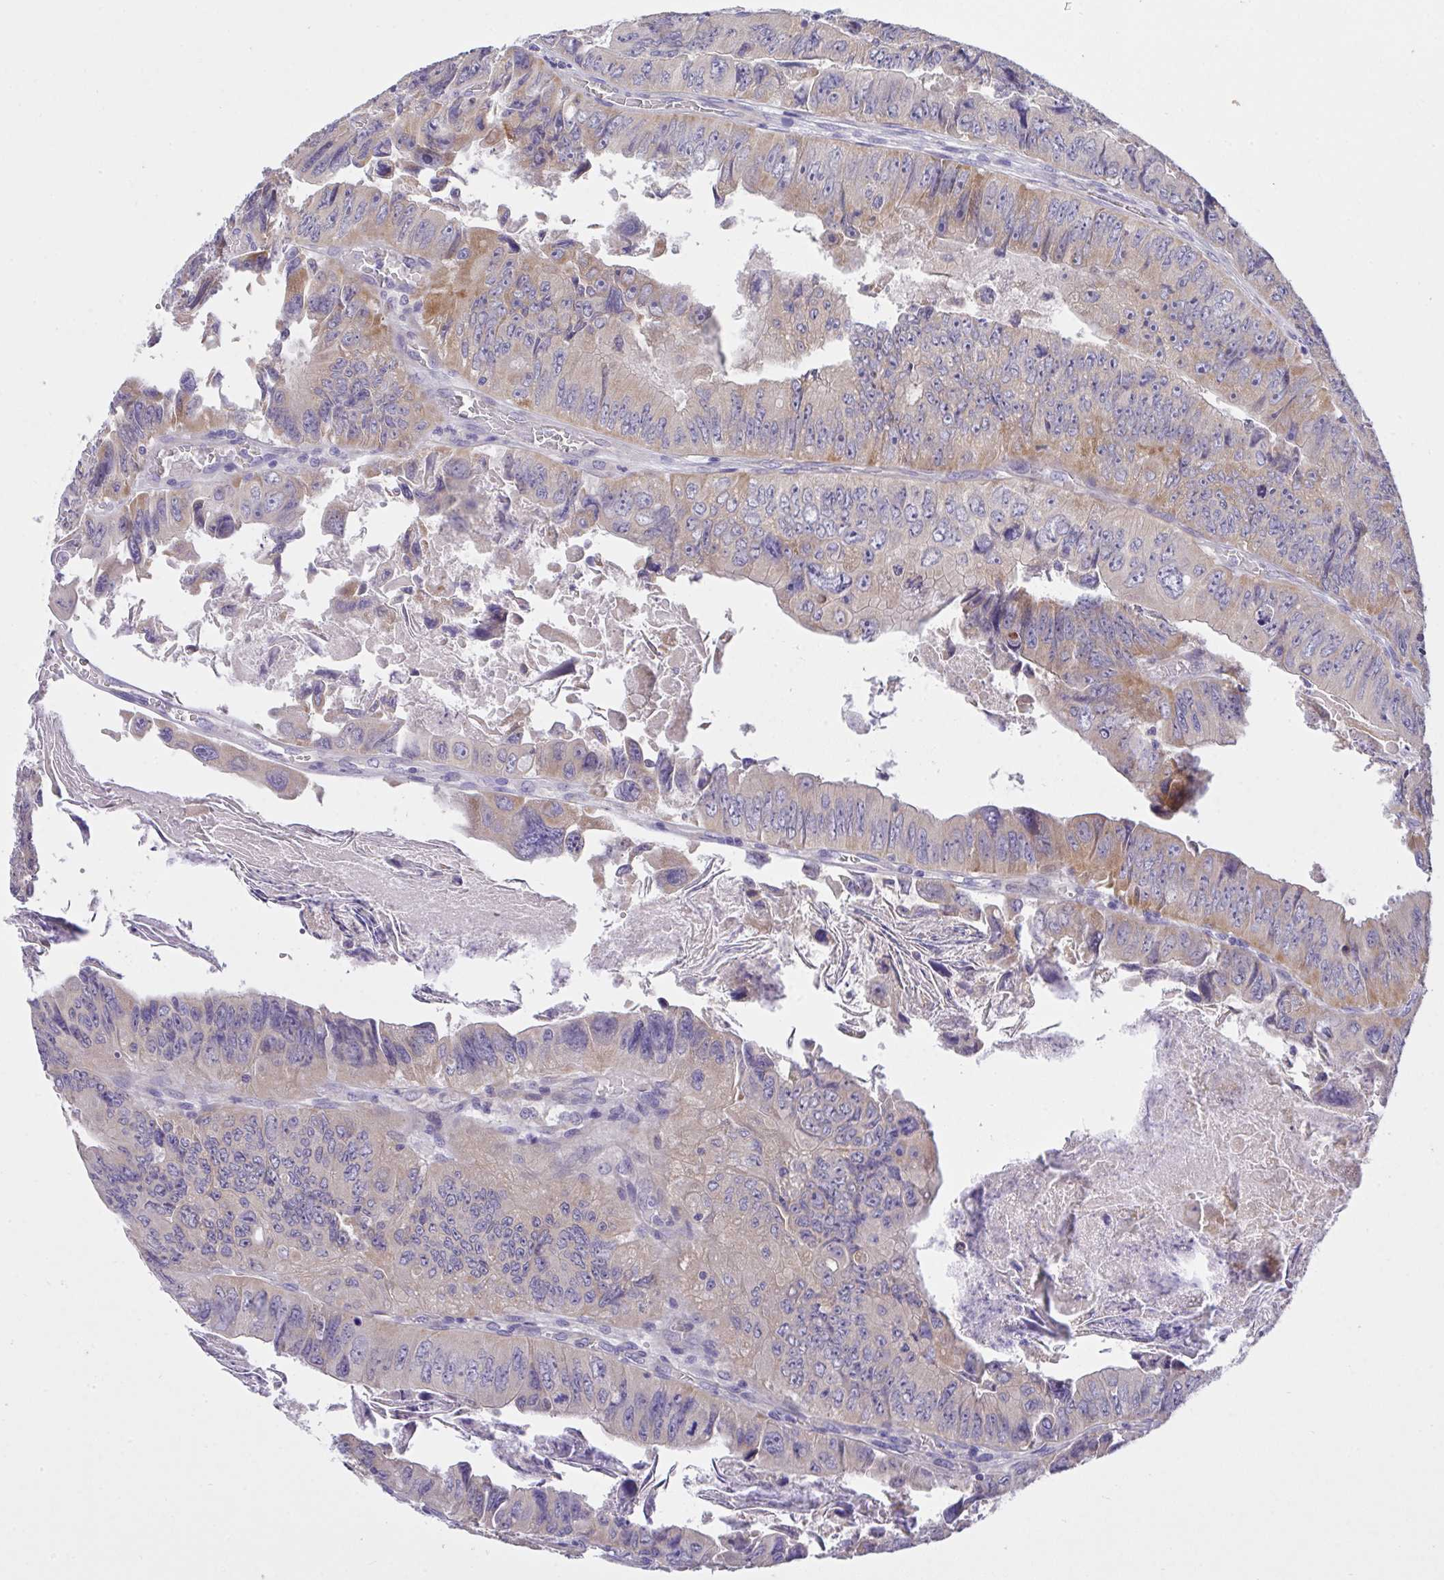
{"staining": {"intensity": "moderate", "quantity": "25%-75%", "location": "cytoplasmic/membranous,nuclear"}, "tissue": "colorectal cancer", "cell_type": "Tumor cells", "image_type": "cancer", "snomed": [{"axis": "morphology", "description": "Adenocarcinoma, NOS"}, {"axis": "topography", "description": "Colon"}], "caption": "Colorectal cancer stained for a protein (brown) reveals moderate cytoplasmic/membranous and nuclear positive staining in about 25%-75% of tumor cells.", "gene": "ZNF581", "patient": {"sex": "female", "age": 84}}